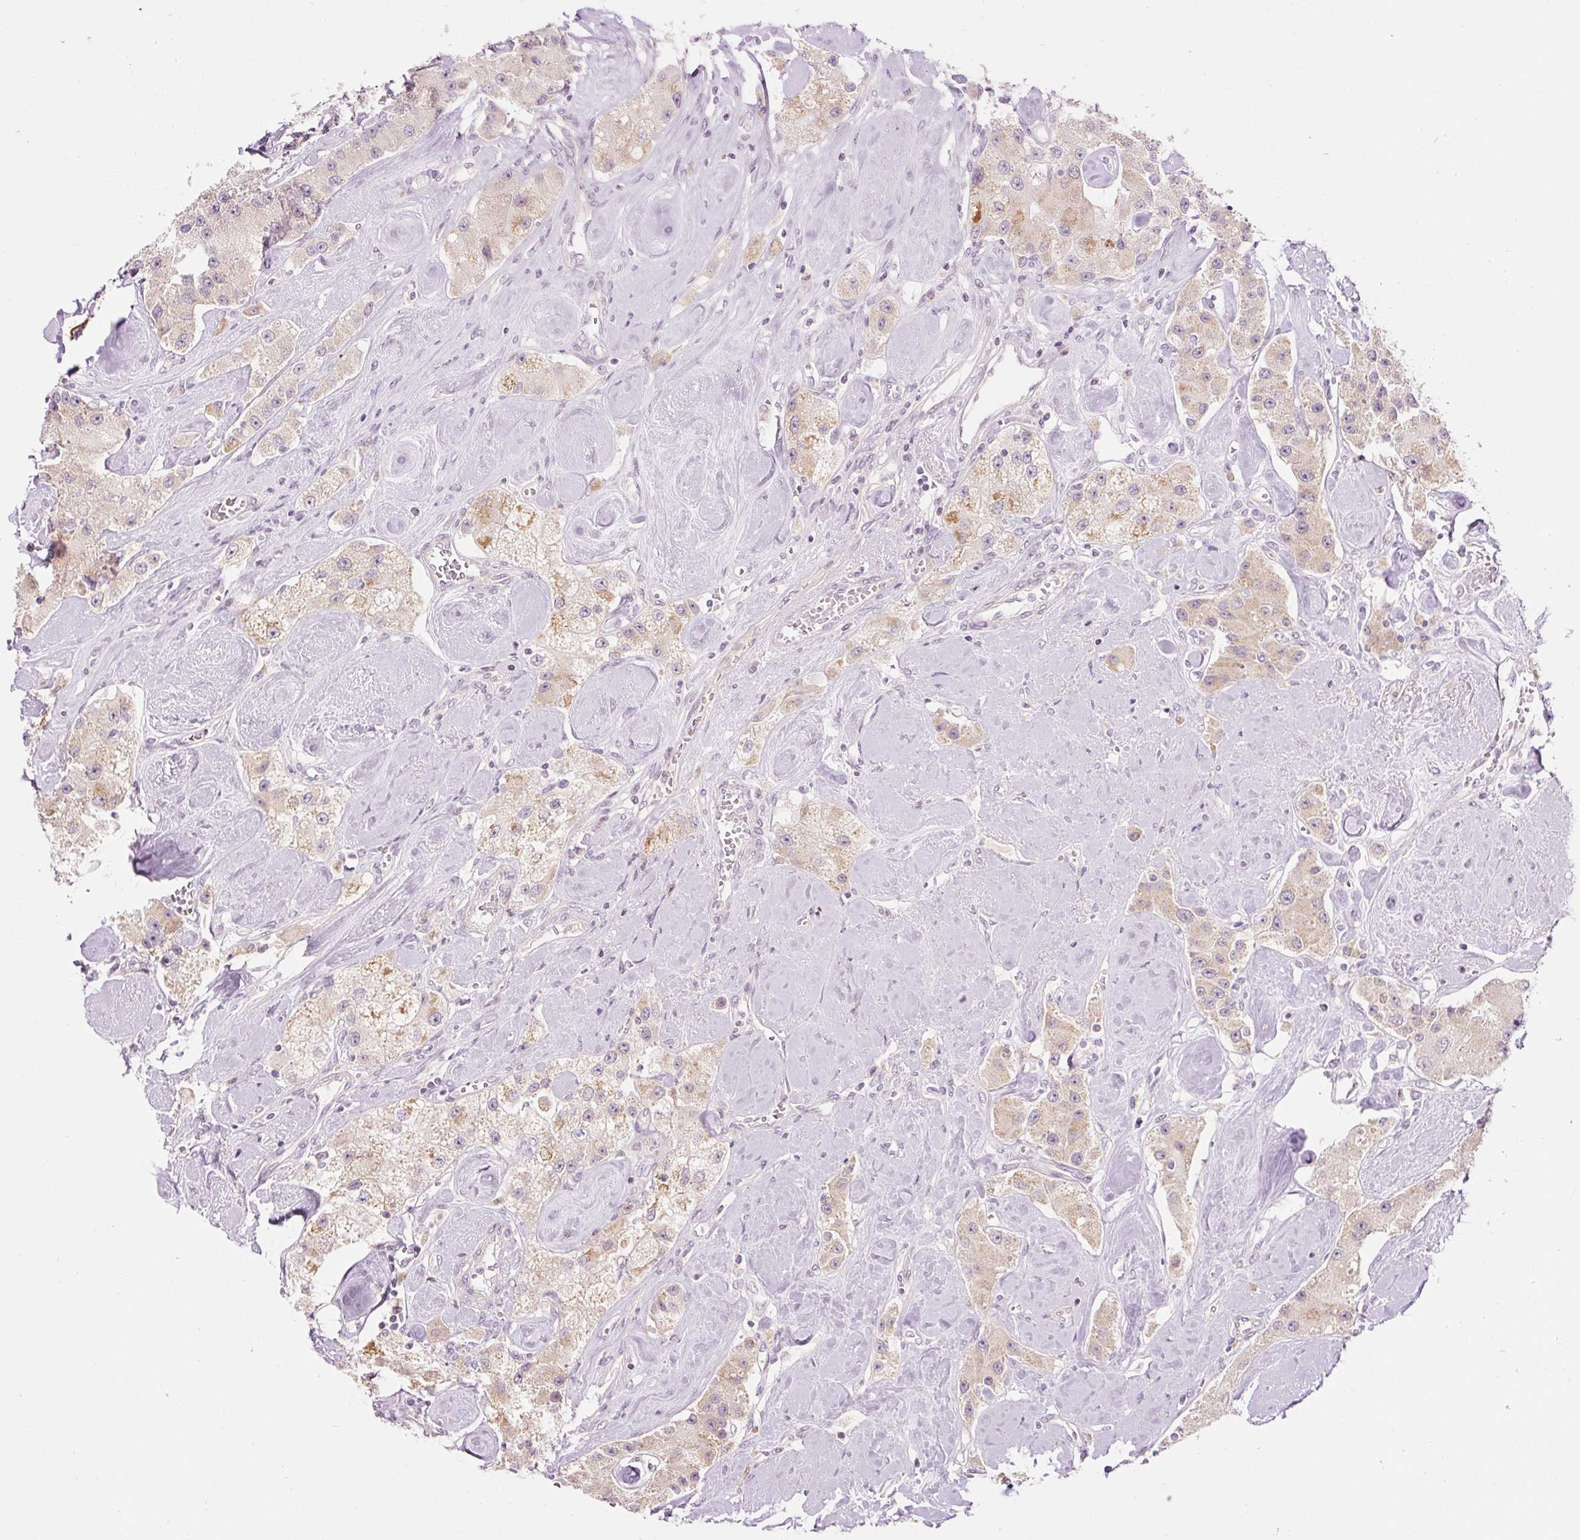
{"staining": {"intensity": "weak", "quantity": "<25%", "location": "cytoplasmic/membranous"}, "tissue": "carcinoid", "cell_type": "Tumor cells", "image_type": "cancer", "snomed": [{"axis": "morphology", "description": "Carcinoid, malignant, NOS"}, {"axis": "topography", "description": "Pancreas"}], "caption": "An IHC photomicrograph of carcinoid (malignant) is shown. There is no staining in tumor cells of carcinoid (malignant).", "gene": "ABHD11", "patient": {"sex": "male", "age": 41}}